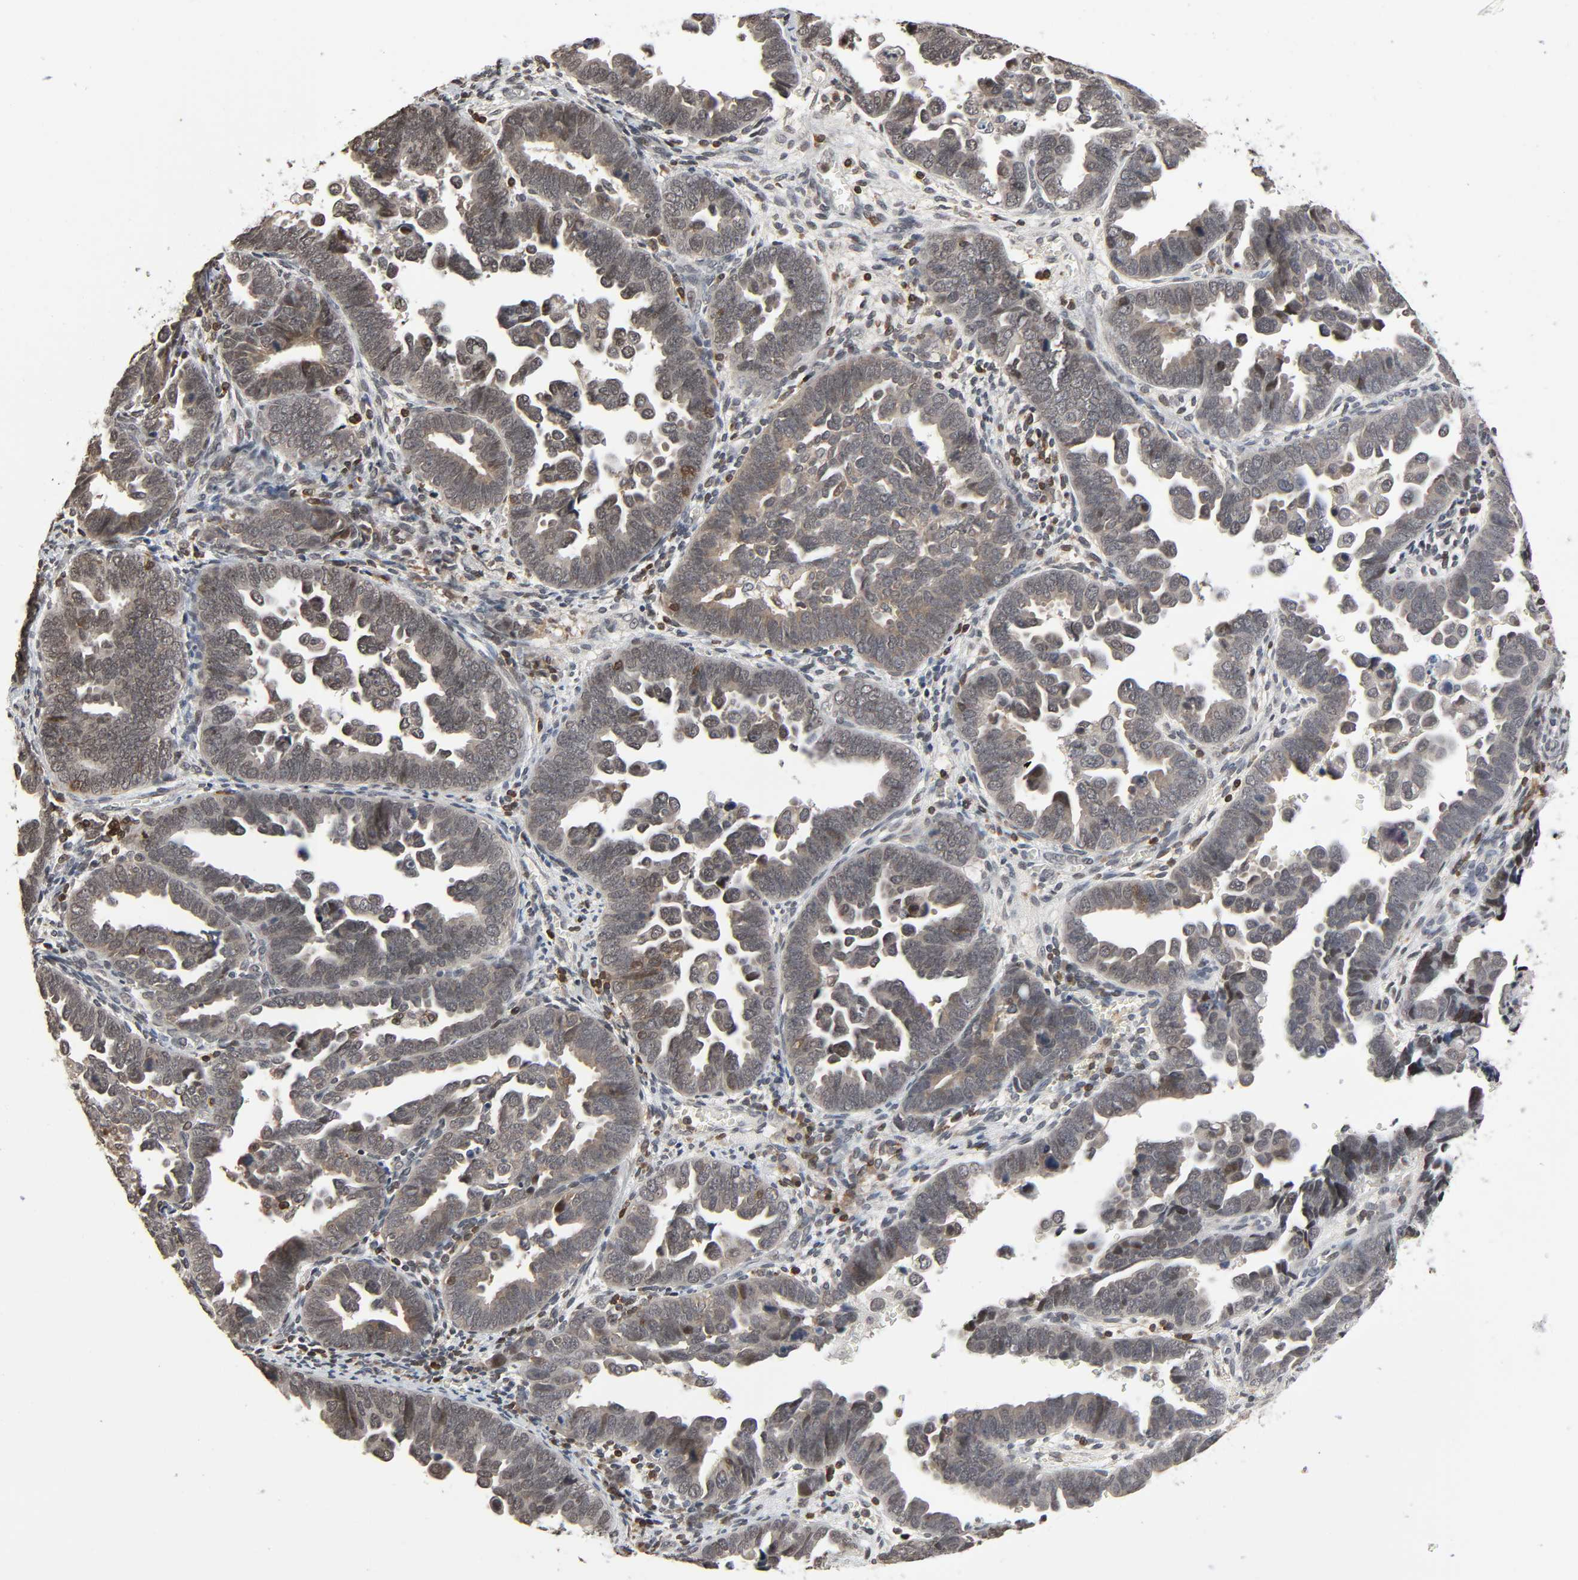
{"staining": {"intensity": "negative", "quantity": "none", "location": "none"}, "tissue": "endometrial cancer", "cell_type": "Tumor cells", "image_type": "cancer", "snomed": [{"axis": "morphology", "description": "Adenocarcinoma, NOS"}, {"axis": "topography", "description": "Endometrium"}], "caption": "This is a micrograph of immunohistochemistry staining of endometrial cancer (adenocarcinoma), which shows no staining in tumor cells.", "gene": "STK4", "patient": {"sex": "female", "age": 75}}